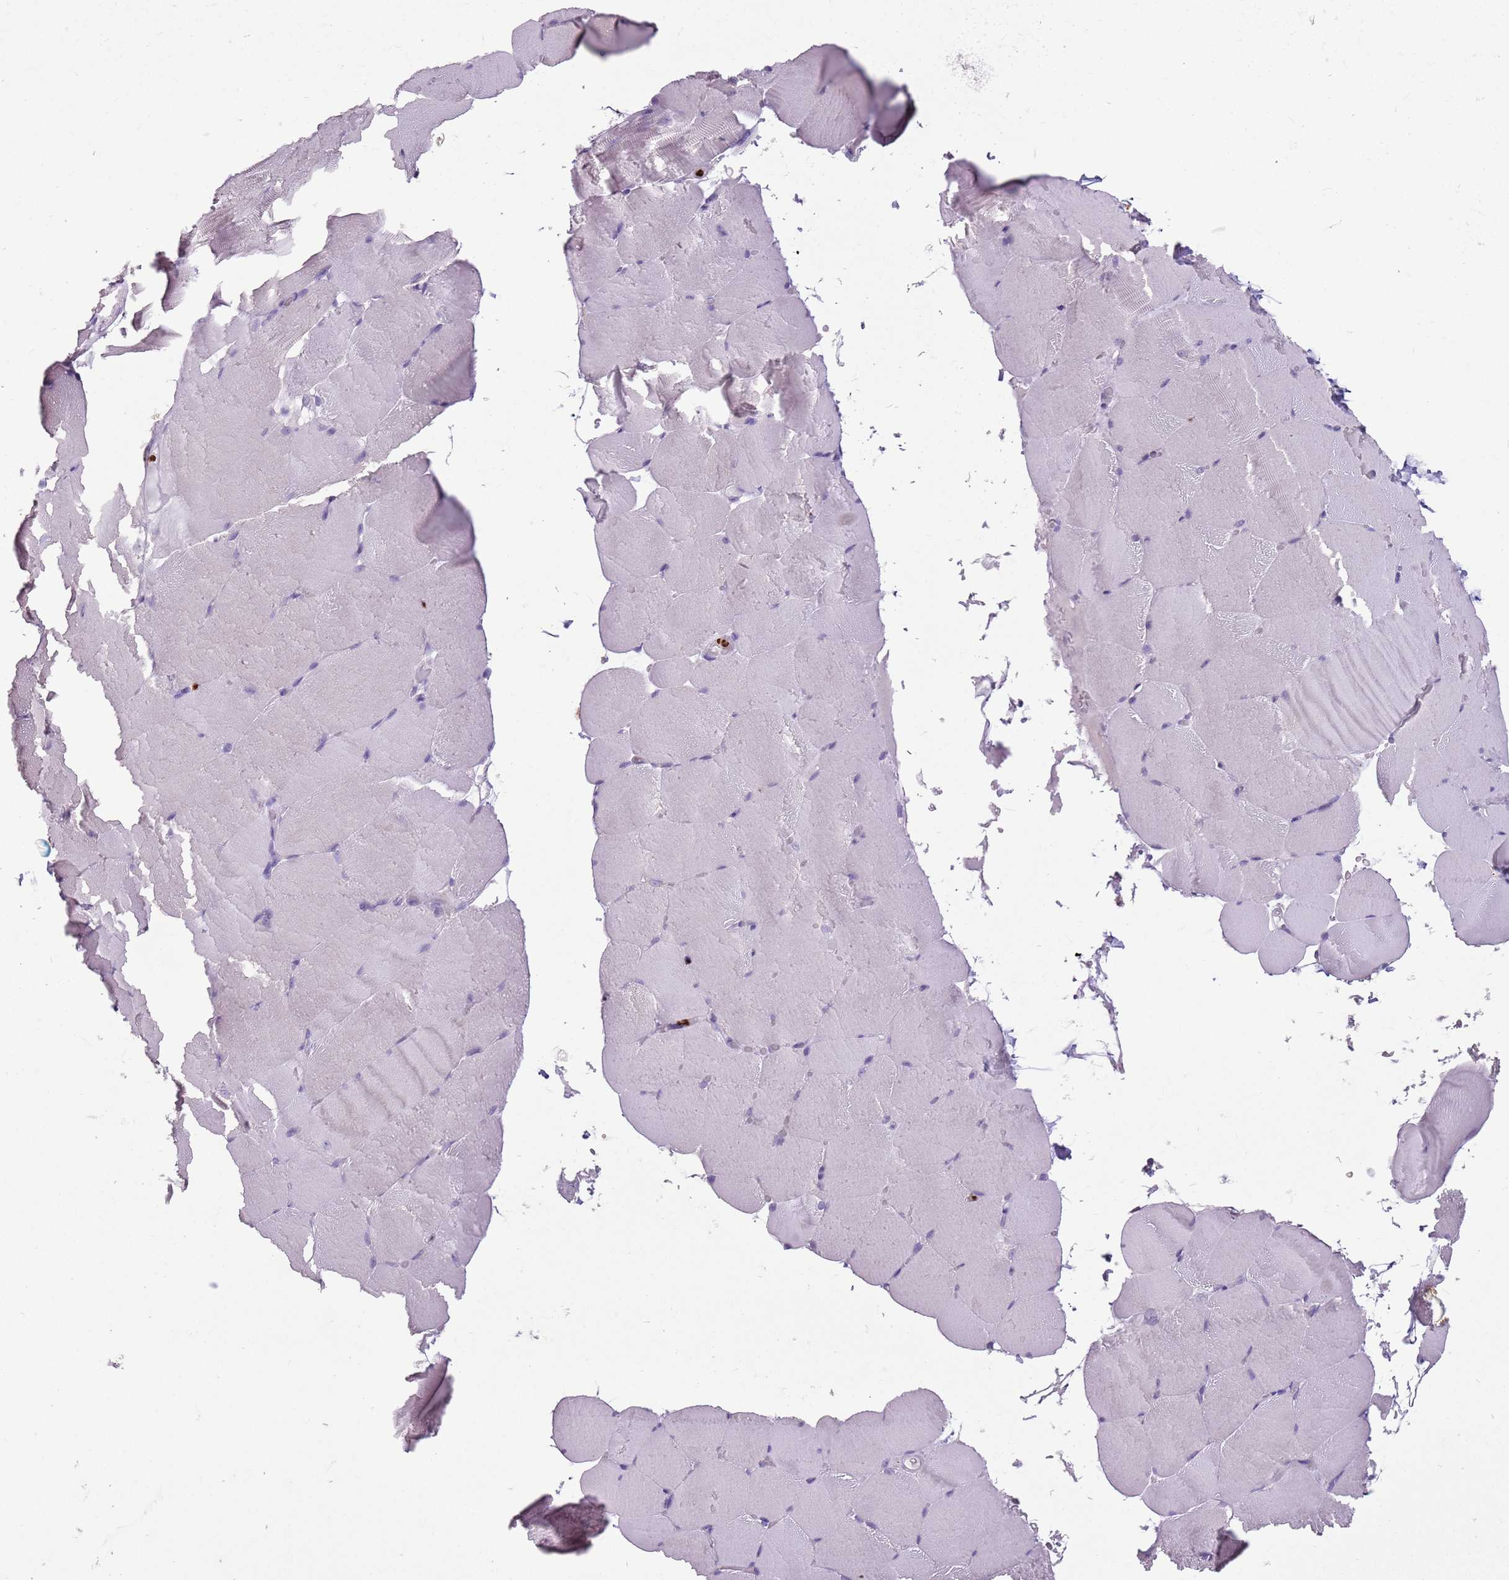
{"staining": {"intensity": "negative", "quantity": "none", "location": "none"}, "tissue": "skeletal muscle", "cell_type": "Myocytes", "image_type": "normal", "snomed": [{"axis": "morphology", "description": "Normal tissue, NOS"}, {"axis": "topography", "description": "Skeletal muscle"}, {"axis": "topography", "description": "Parathyroid gland"}], "caption": "Photomicrograph shows no protein positivity in myocytes of normal skeletal muscle. Brightfield microscopy of IHC stained with DAB (3,3'-diaminobenzidine) (brown) and hematoxylin (blue), captured at high magnification.", "gene": "CELF6", "patient": {"sex": "female", "age": 37}}